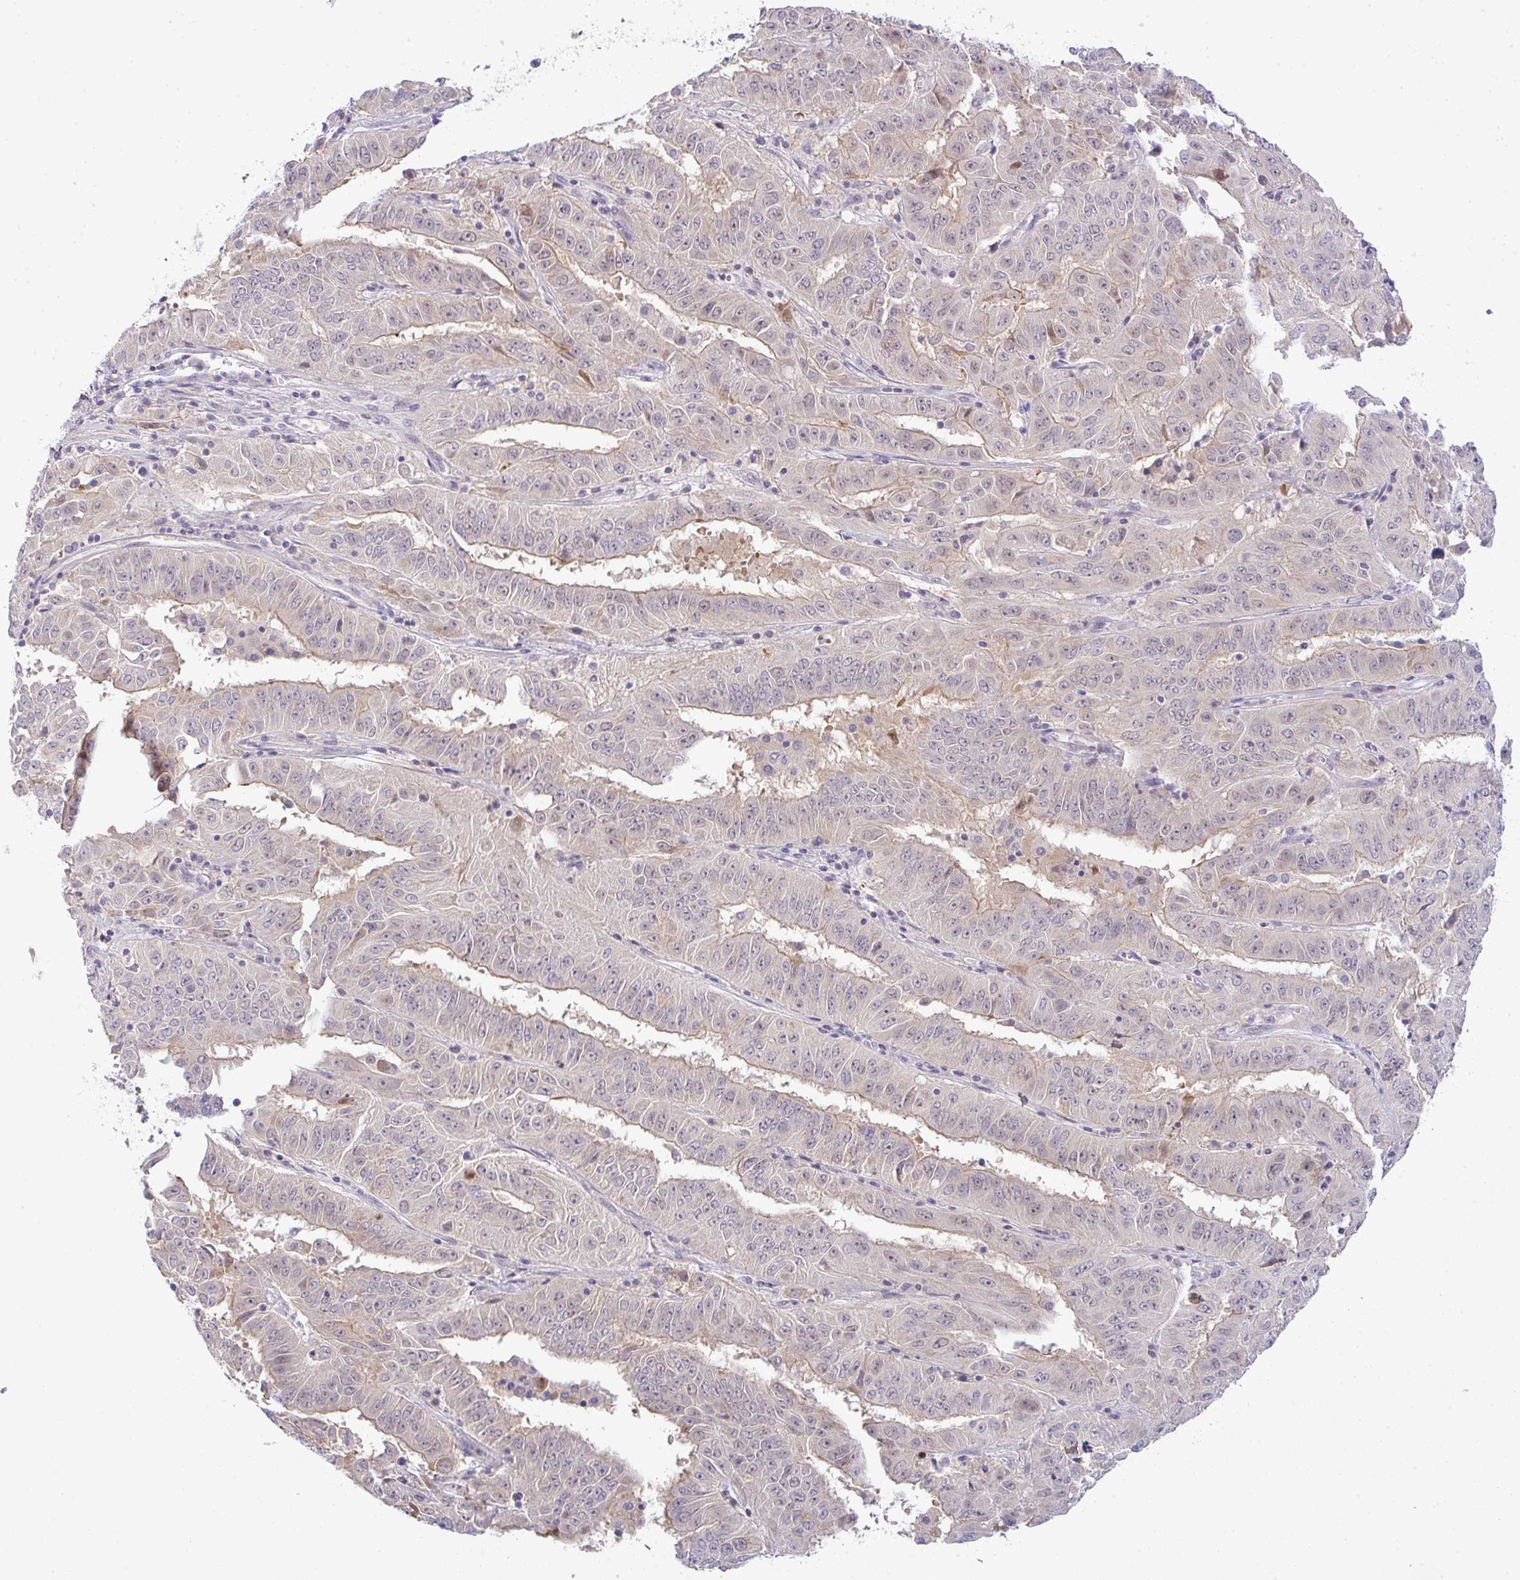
{"staining": {"intensity": "weak", "quantity": "<25%", "location": "cytoplasmic/membranous"}, "tissue": "pancreatic cancer", "cell_type": "Tumor cells", "image_type": "cancer", "snomed": [{"axis": "morphology", "description": "Adenocarcinoma, NOS"}, {"axis": "topography", "description": "Pancreas"}], "caption": "High magnification brightfield microscopy of pancreatic adenocarcinoma stained with DAB (3,3'-diaminobenzidine) (brown) and counterstained with hematoxylin (blue): tumor cells show no significant expression.", "gene": "CSE1L", "patient": {"sex": "male", "age": 63}}